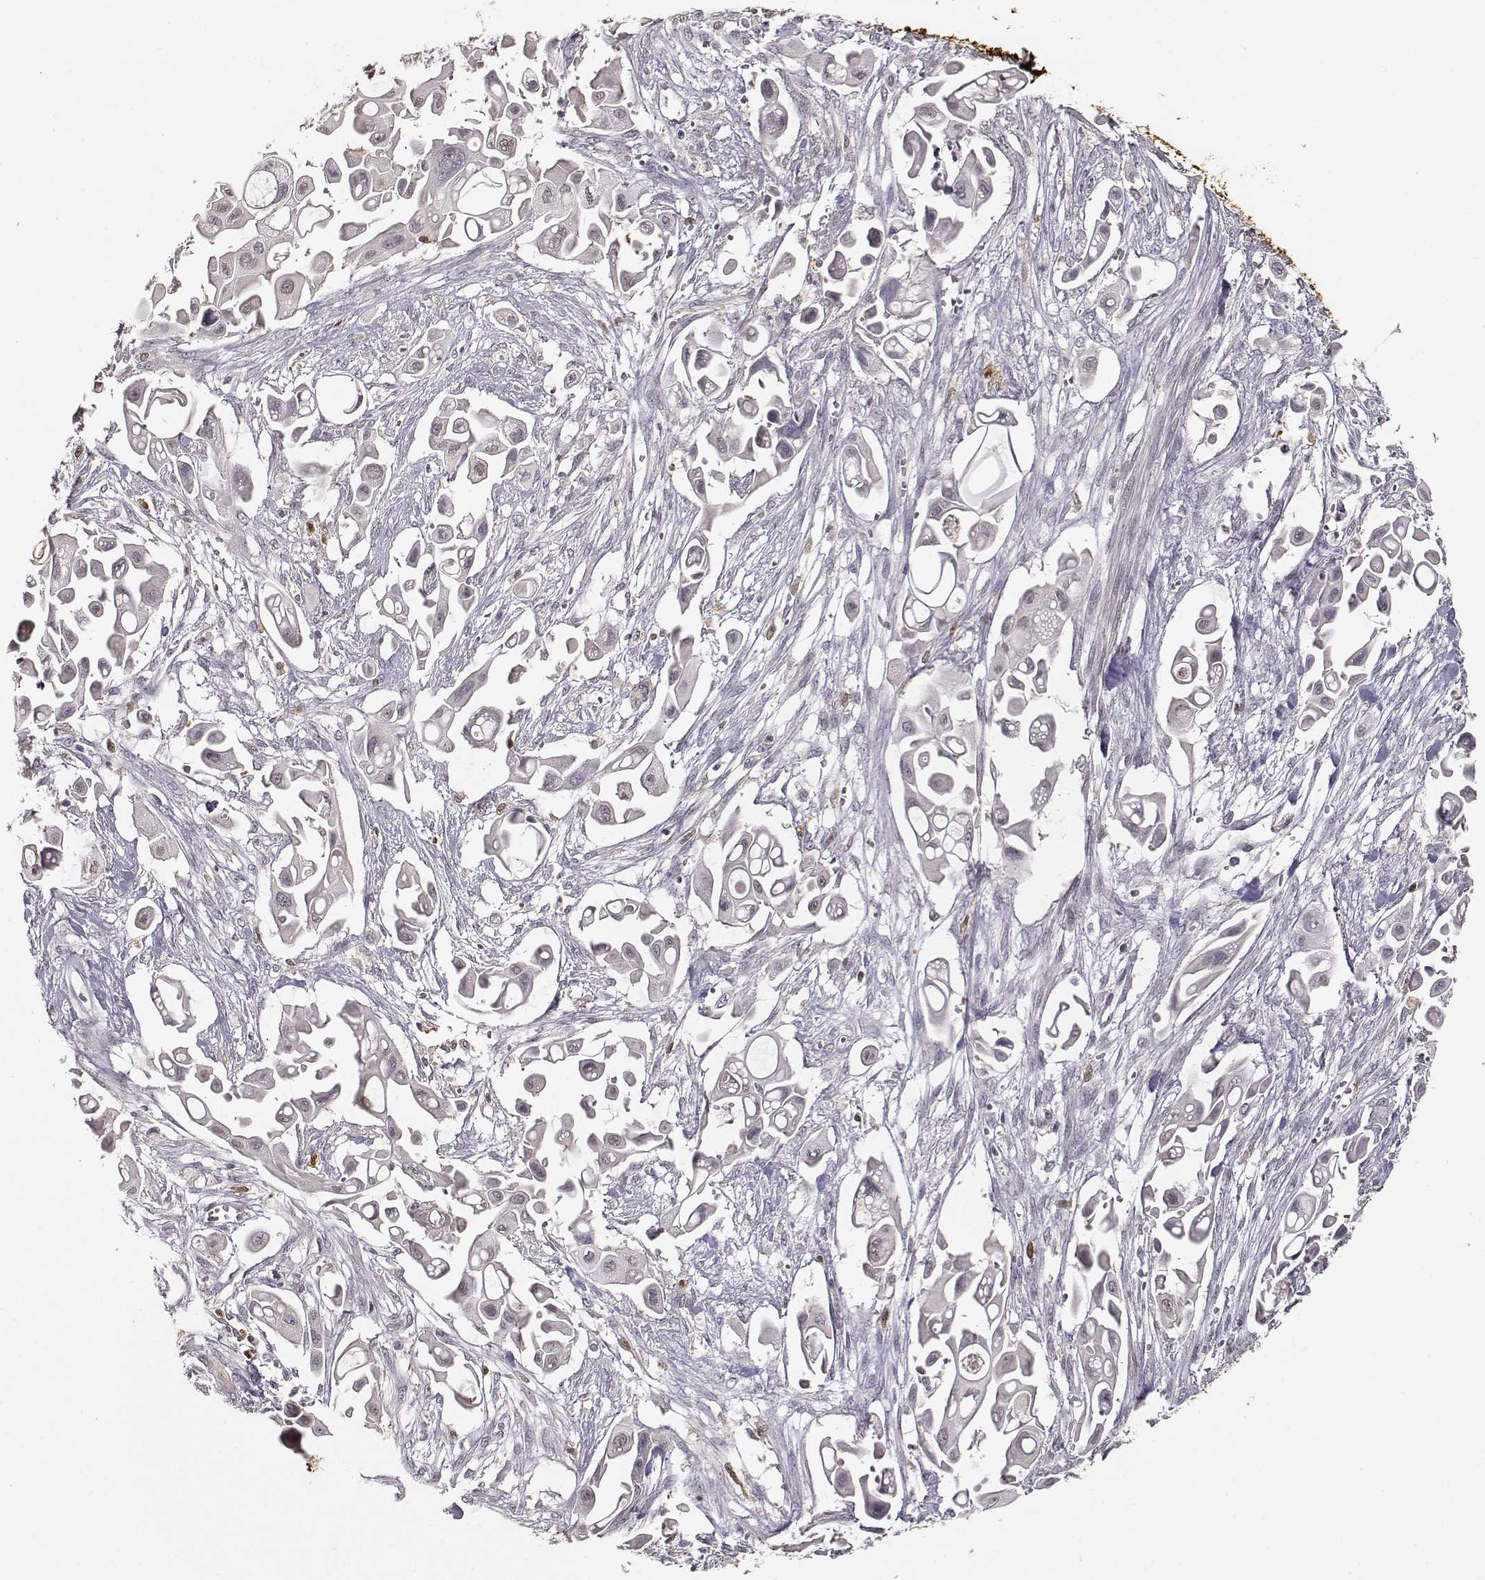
{"staining": {"intensity": "negative", "quantity": "none", "location": "none"}, "tissue": "pancreatic cancer", "cell_type": "Tumor cells", "image_type": "cancer", "snomed": [{"axis": "morphology", "description": "Adenocarcinoma, NOS"}, {"axis": "topography", "description": "Pancreas"}], "caption": "IHC of adenocarcinoma (pancreatic) demonstrates no staining in tumor cells.", "gene": "S100B", "patient": {"sex": "male", "age": 50}}